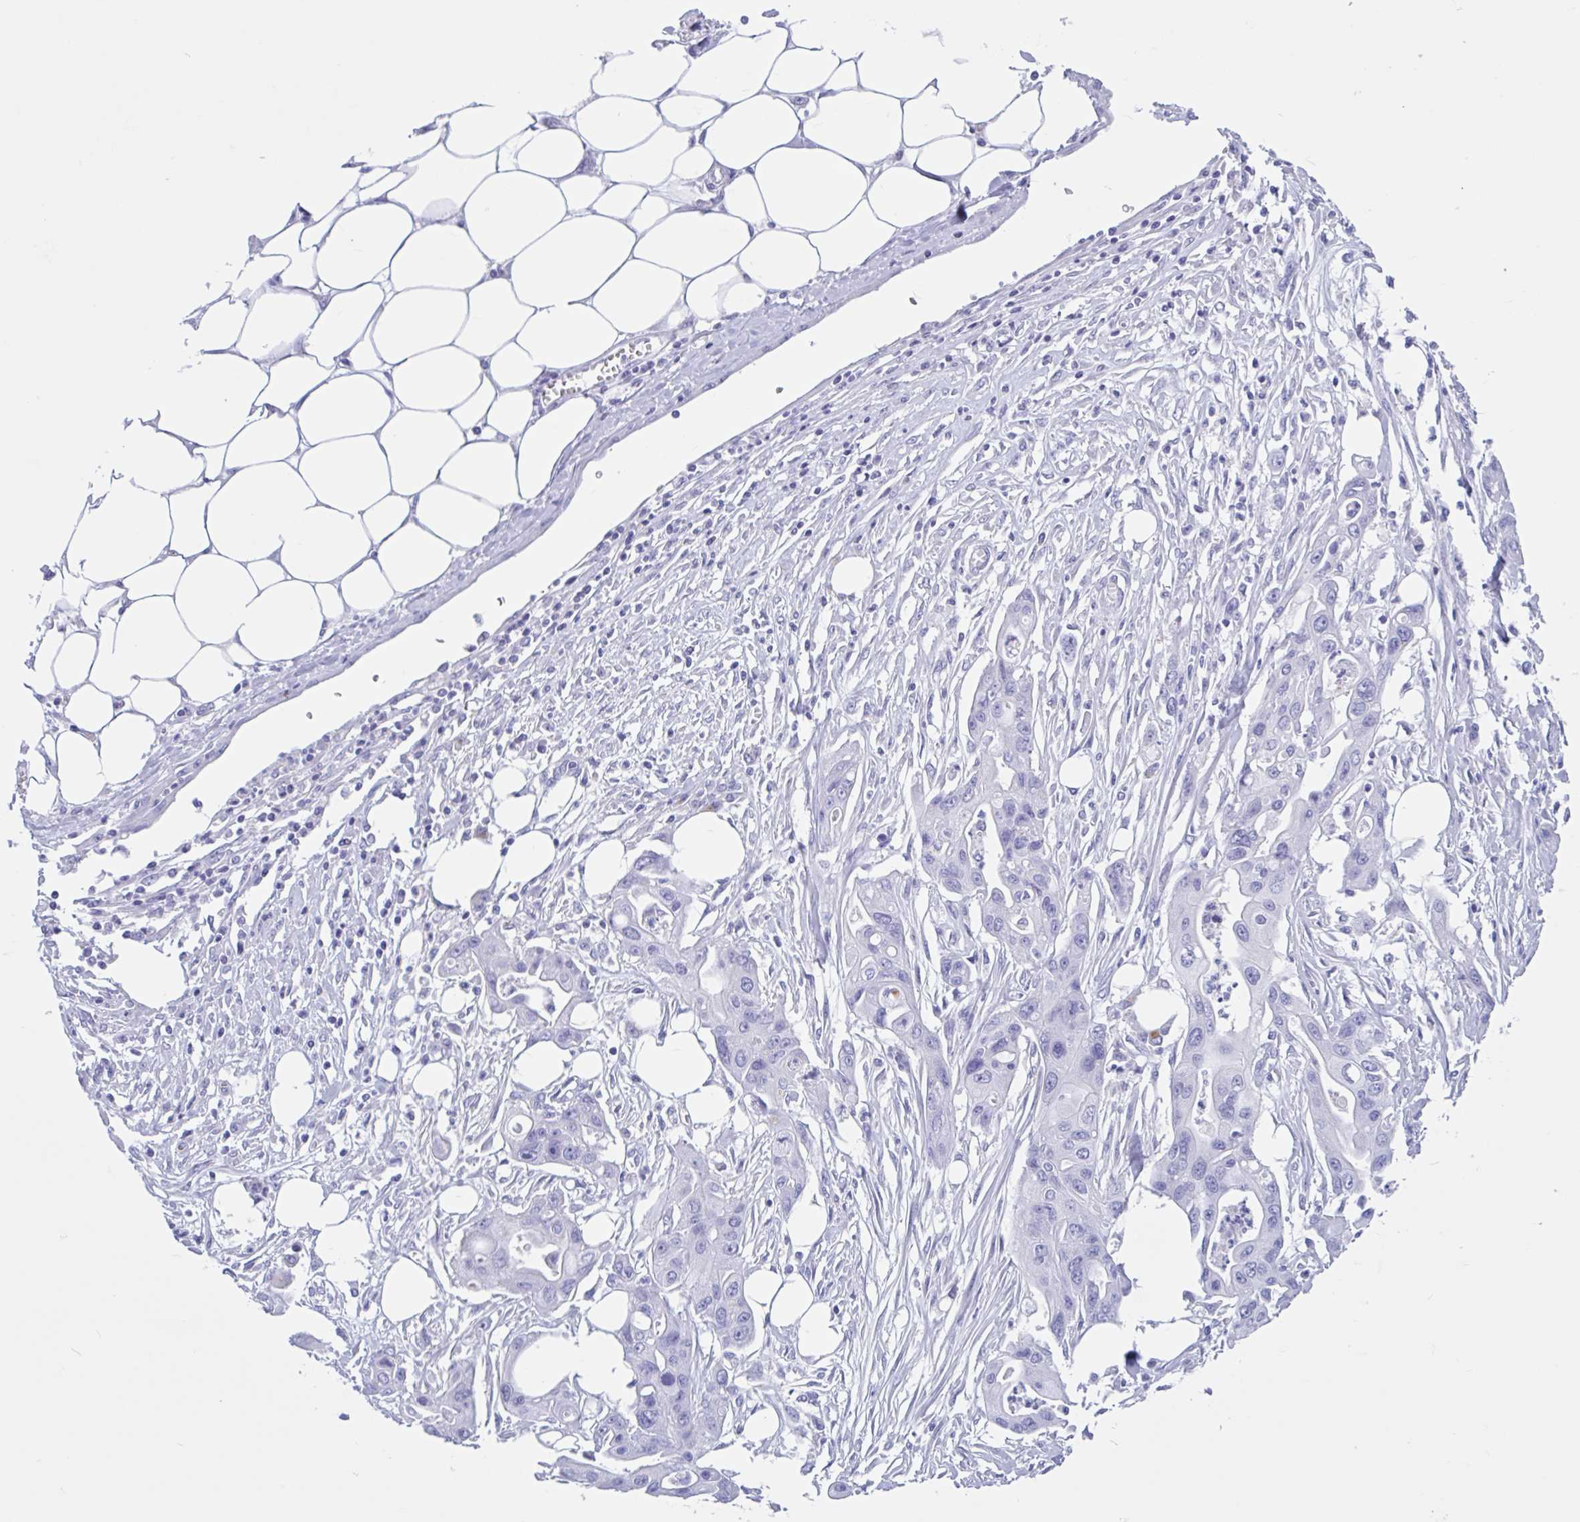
{"staining": {"intensity": "negative", "quantity": "none", "location": "none"}, "tissue": "ovarian cancer", "cell_type": "Tumor cells", "image_type": "cancer", "snomed": [{"axis": "morphology", "description": "Cystadenocarcinoma, mucinous, NOS"}, {"axis": "topography", "description": "Ovary"}], "caption": "An image of human ovarian mucinous cystadenocarcinoma is negative for staining in tumor cells.", "gene": "OR4N4", "patient": {"sex": "female", "age": 70}}